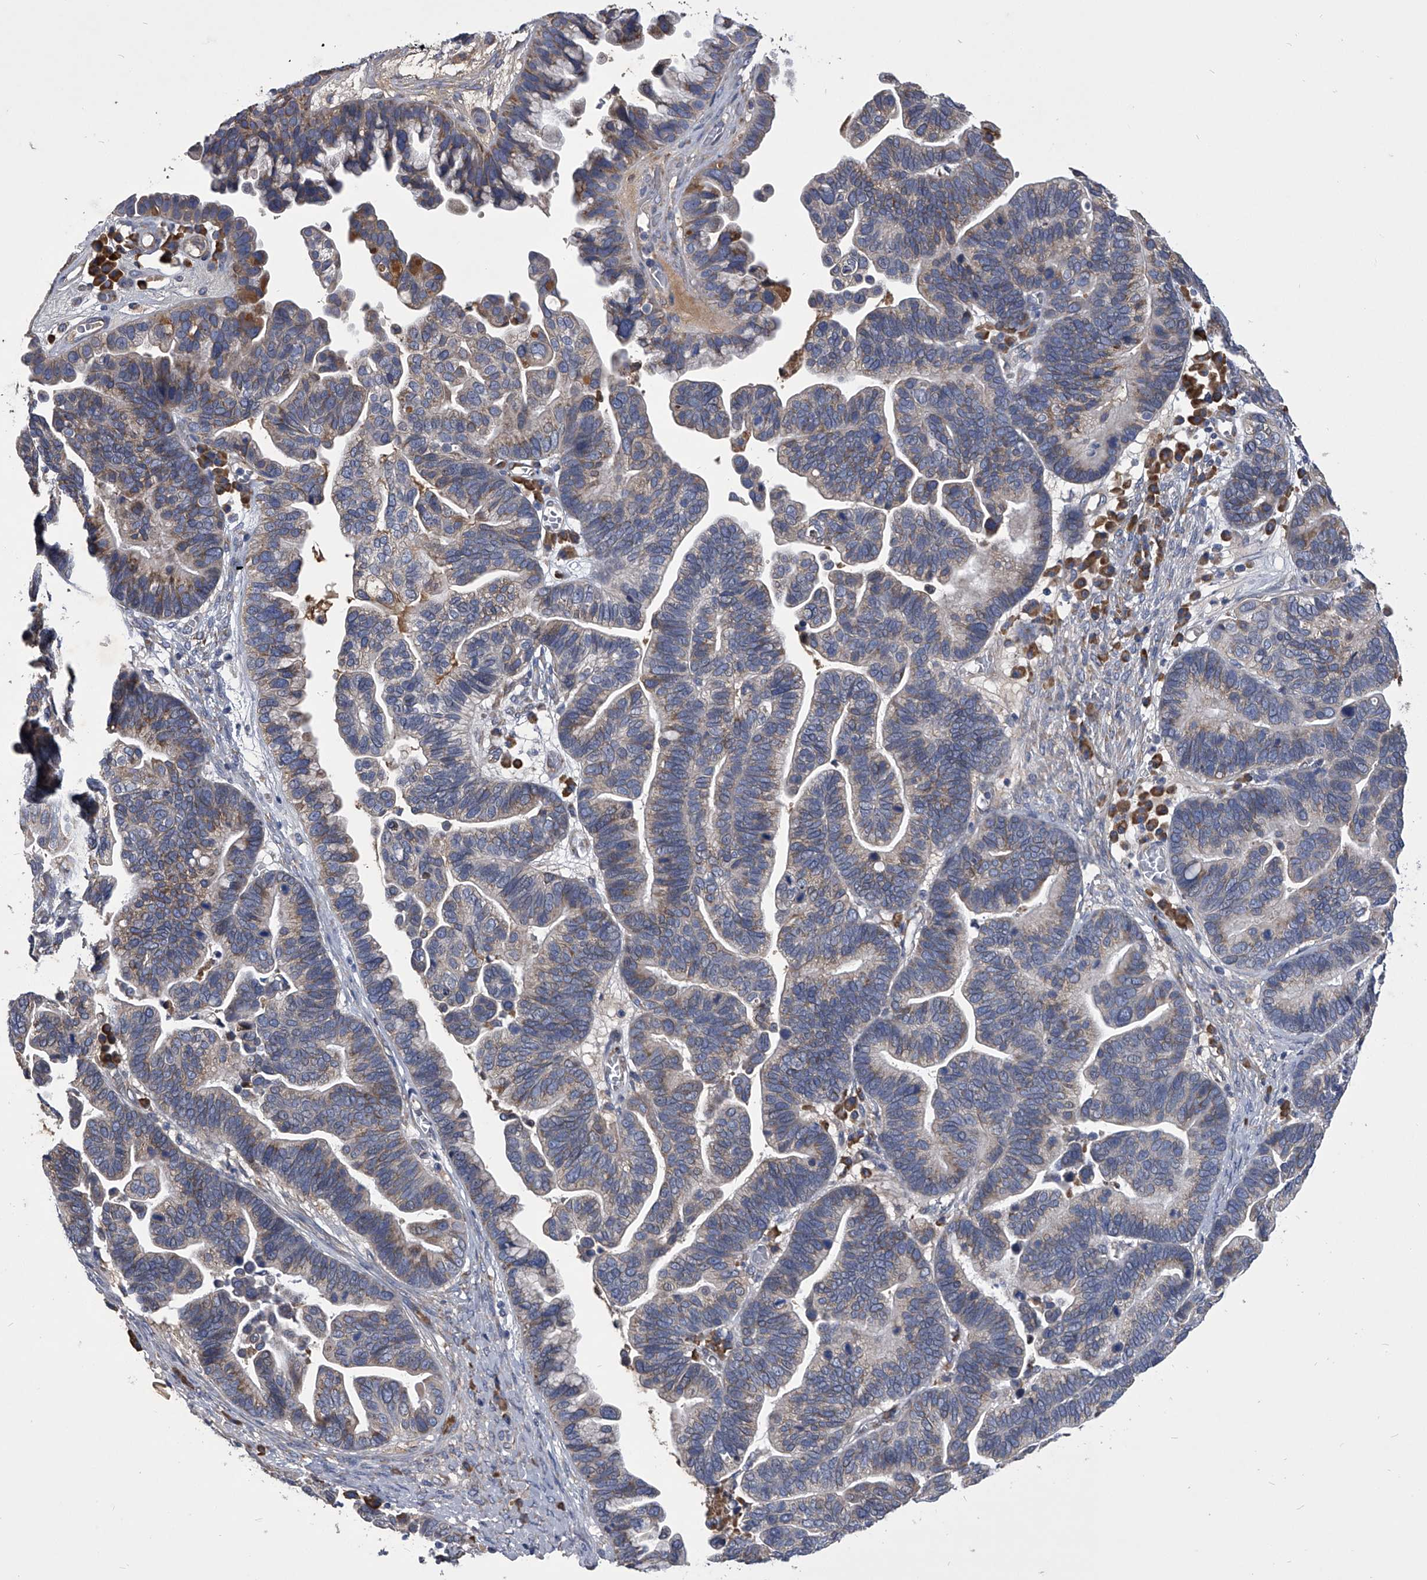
{"staining": {"intensity": "weak", "quantity": "<25%", "location": "cytoplasmic/membranous"}, "tissue": "ovarian cancer", "cell_type": "Tumor cells", "image_type": "cancer", "snomed": [{"axis": "morphology", "description": "Cystadenocarcinoma, serous, NOS"}, {"axis": "topography", "description": "Ovary"}], "caption": "Tumor cells show no significant expression in ovarian cancer.", "gene": "CCR4", "patient": {"sex": "female", "age": 56}}